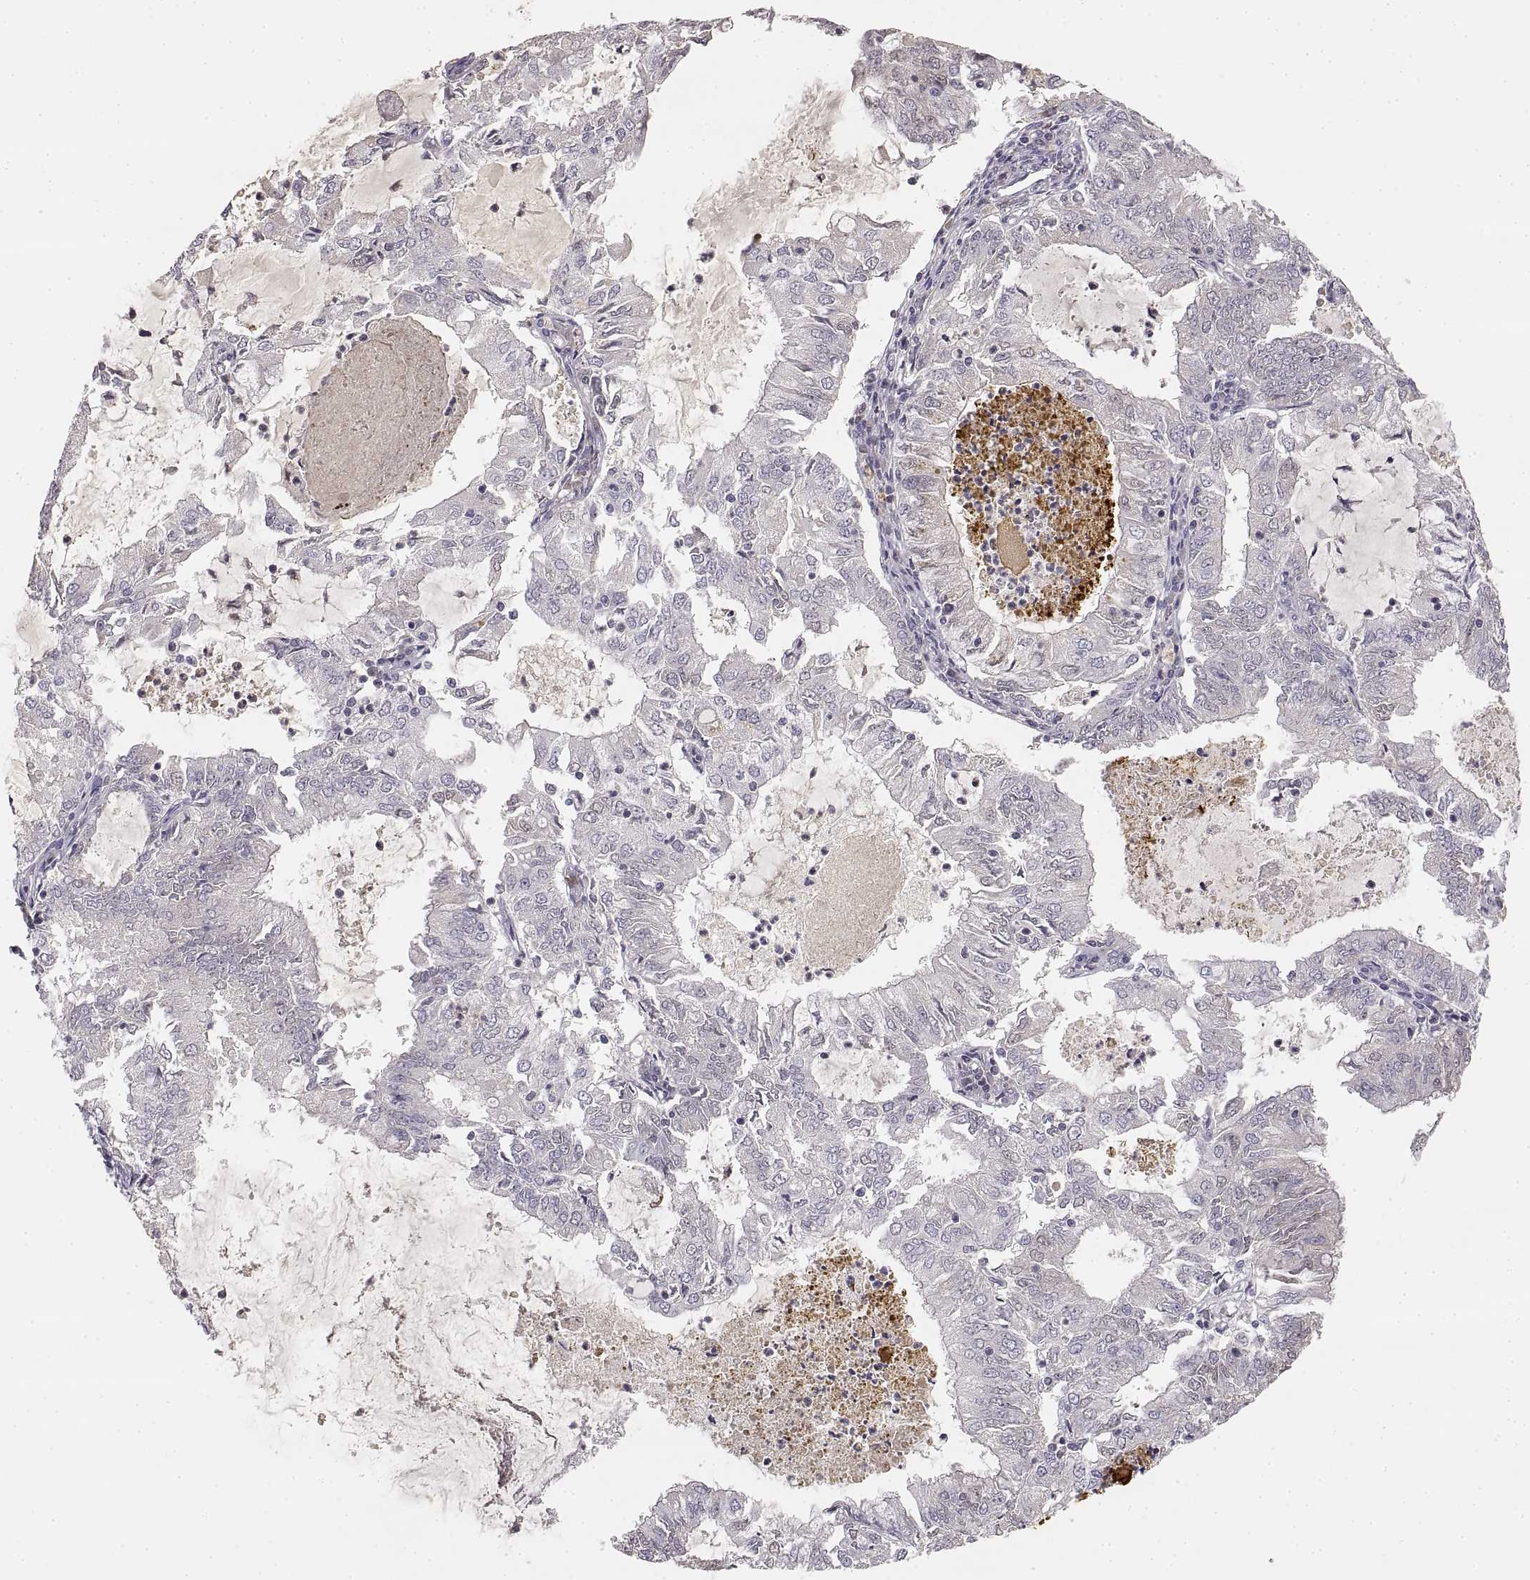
{"staining": {"intensity": "negative", "quantity": "none", "location": "none"}, "tissue": "endometrial cancer", "cell_type": "Tumor cells", "image_type": "cancer", "snomed": [{"axis": "morphology", "description": "Adenocarcinoma, NOS"}, {"axis": "topography", "description": "Endometrium"}], "caption": "Immunohistochemistry micrograph of neoplastic tissue: human adenocarcinoma (endometrial) stained with DAB displays no significant protein positivity in tumor cells. The staining was performed using DAB (3,3'-diaminobenzidine) to visualize the protein expression in brown, while the nuclei were stained in blue with hematoxylin (Magnification: 20x).", "gene": "RUNDC3A", "patient": {"sex": "female", "age": 57}}